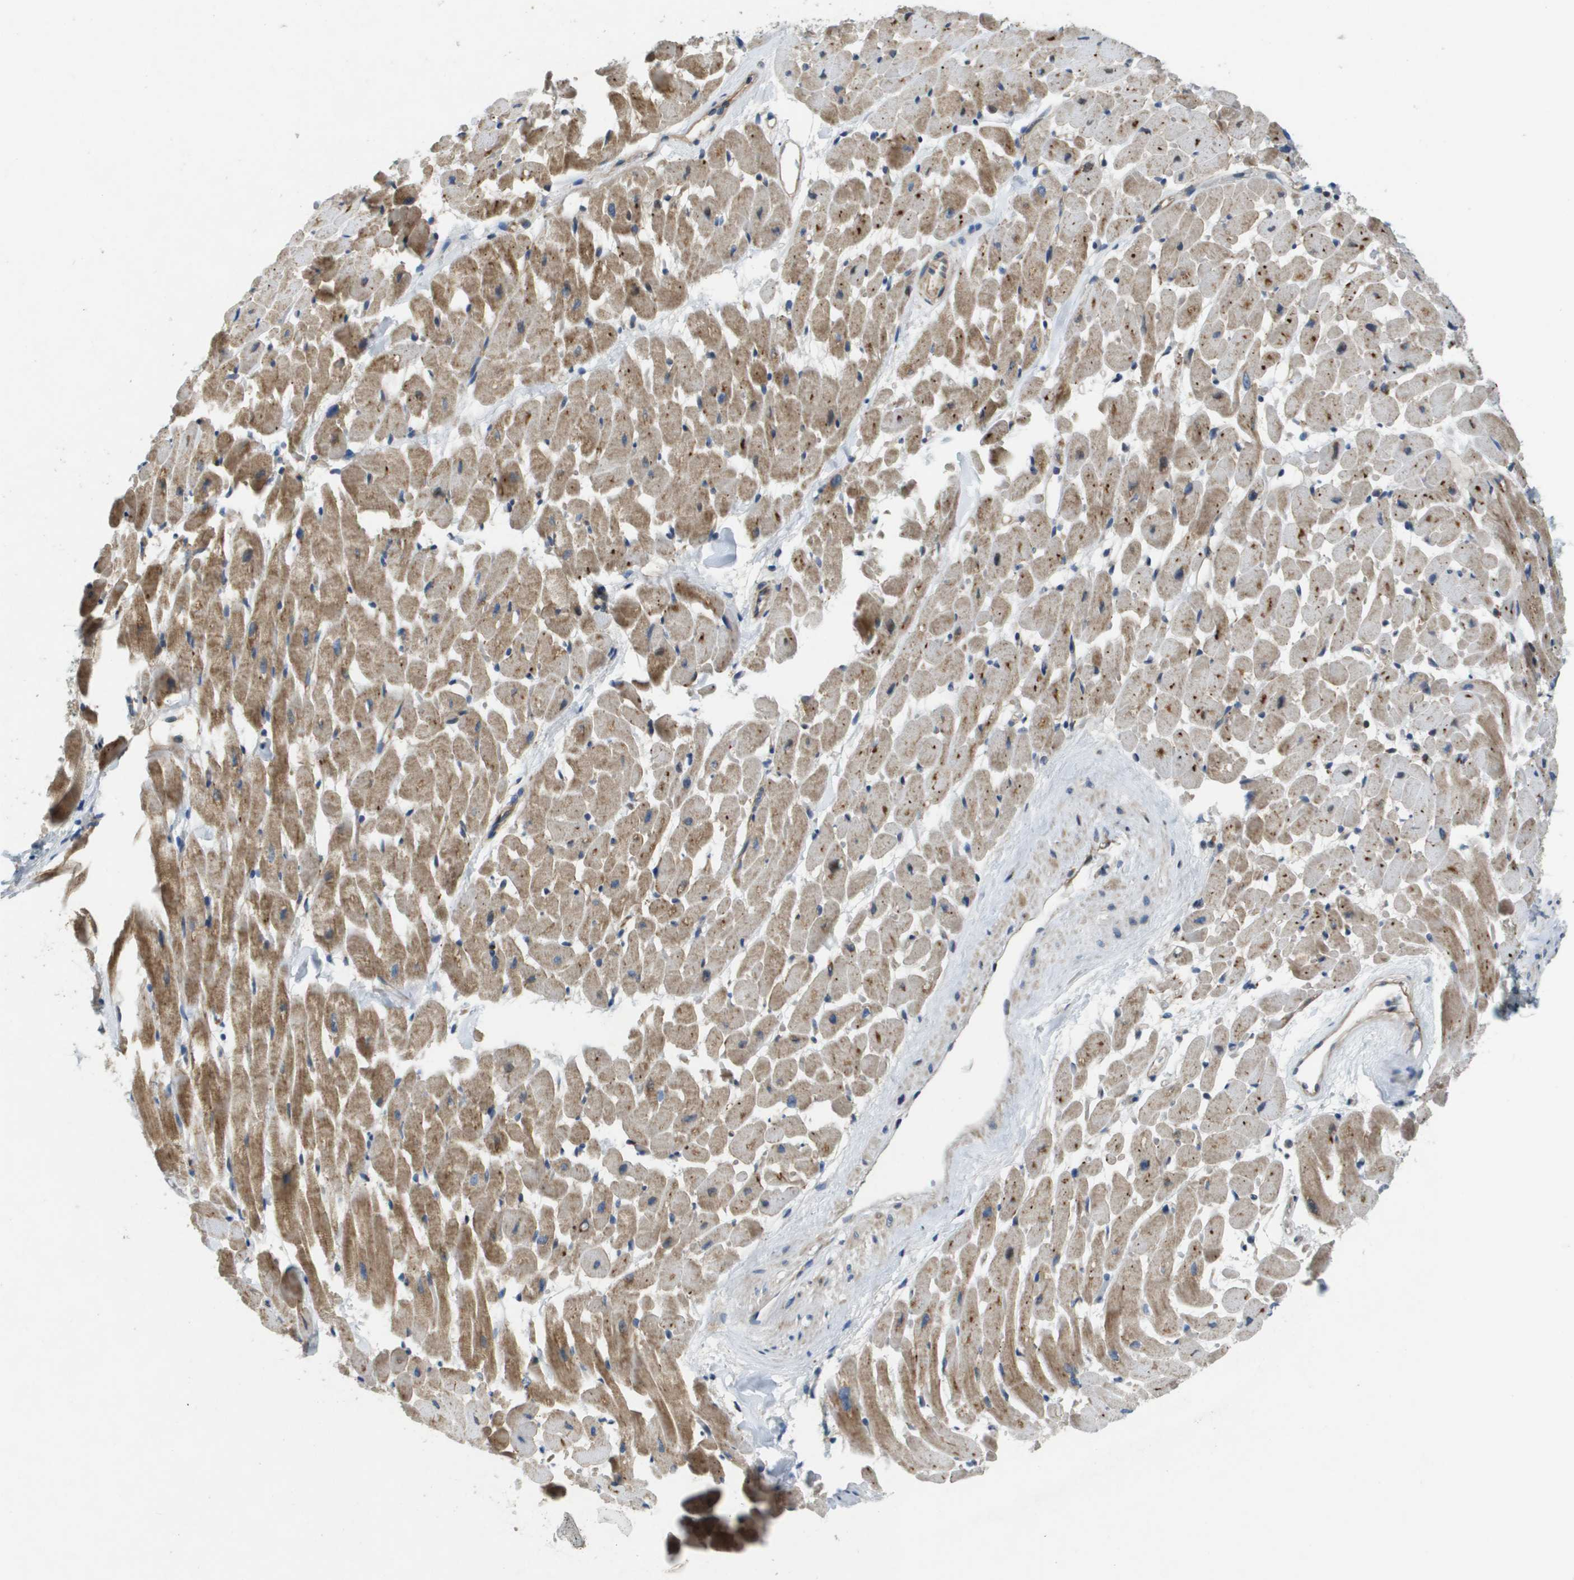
{"staining": {"intensity": "moderate", "quantity": ">75%", "location": "cytoplasmic/membranous"}, "tissue": "heart muscle", "cell_type": "Cardiomyocytes", "image_type": "normal", "snomed": [{"axis": "morphology", "description": "Normal tissue, NOS"}, {"axis": "topography", "description": "Heart"}], "caption": "A brown stain highlights moderate cytoplasmic/membranous staining of a protein in cardiomyocytes of normal heart muscle. The staining was performed using DAB to visualize the protein expression in brown, while the nuclei were stained in blue with hematoxylin (Magnification: 20x).", "gene": "SCN4B", "patient": {"sex": "male", "age": 45}}